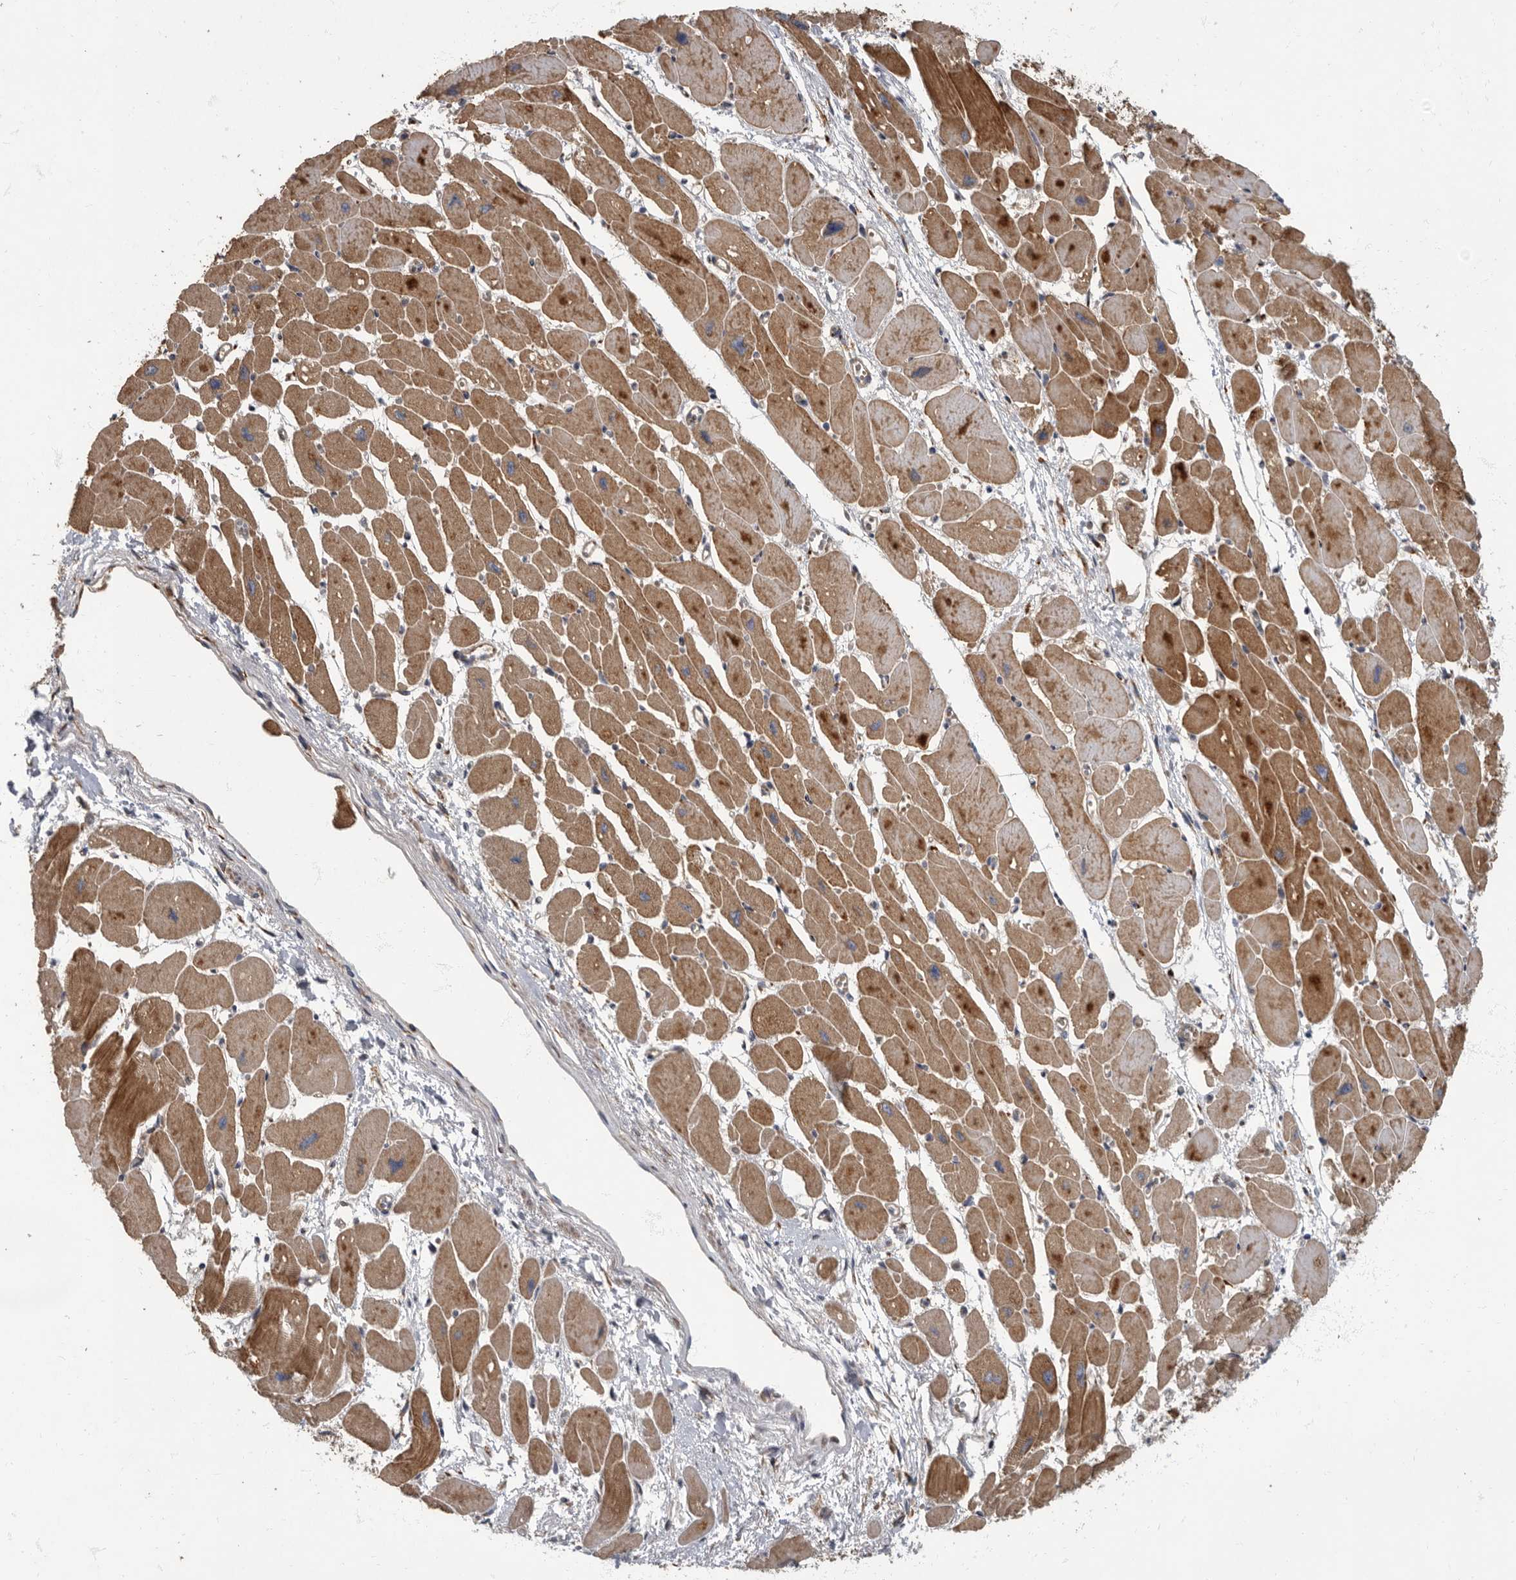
{"staining": {"intensity": "moderate", "quantity": ">75%", "location": "cytoplasmic/membranous"}, "tissue": "heart muscle", "cell_type": "Cardiomyocytes", "image_type": "normal", "snomed": [{"axis": "morphology", "description": "Normal tissue, NOS"}, {"axis": "topography", "description": "Heart"}], "caption": "Cardiomyocytes show medium levels of moderate cytoplasmic/membranous expression in approximately >75% of cells in normal heart muscle. Nuclei are stained in blue.", "gene": "IQCK", "patient": {"sex": "female", "age": 54}}